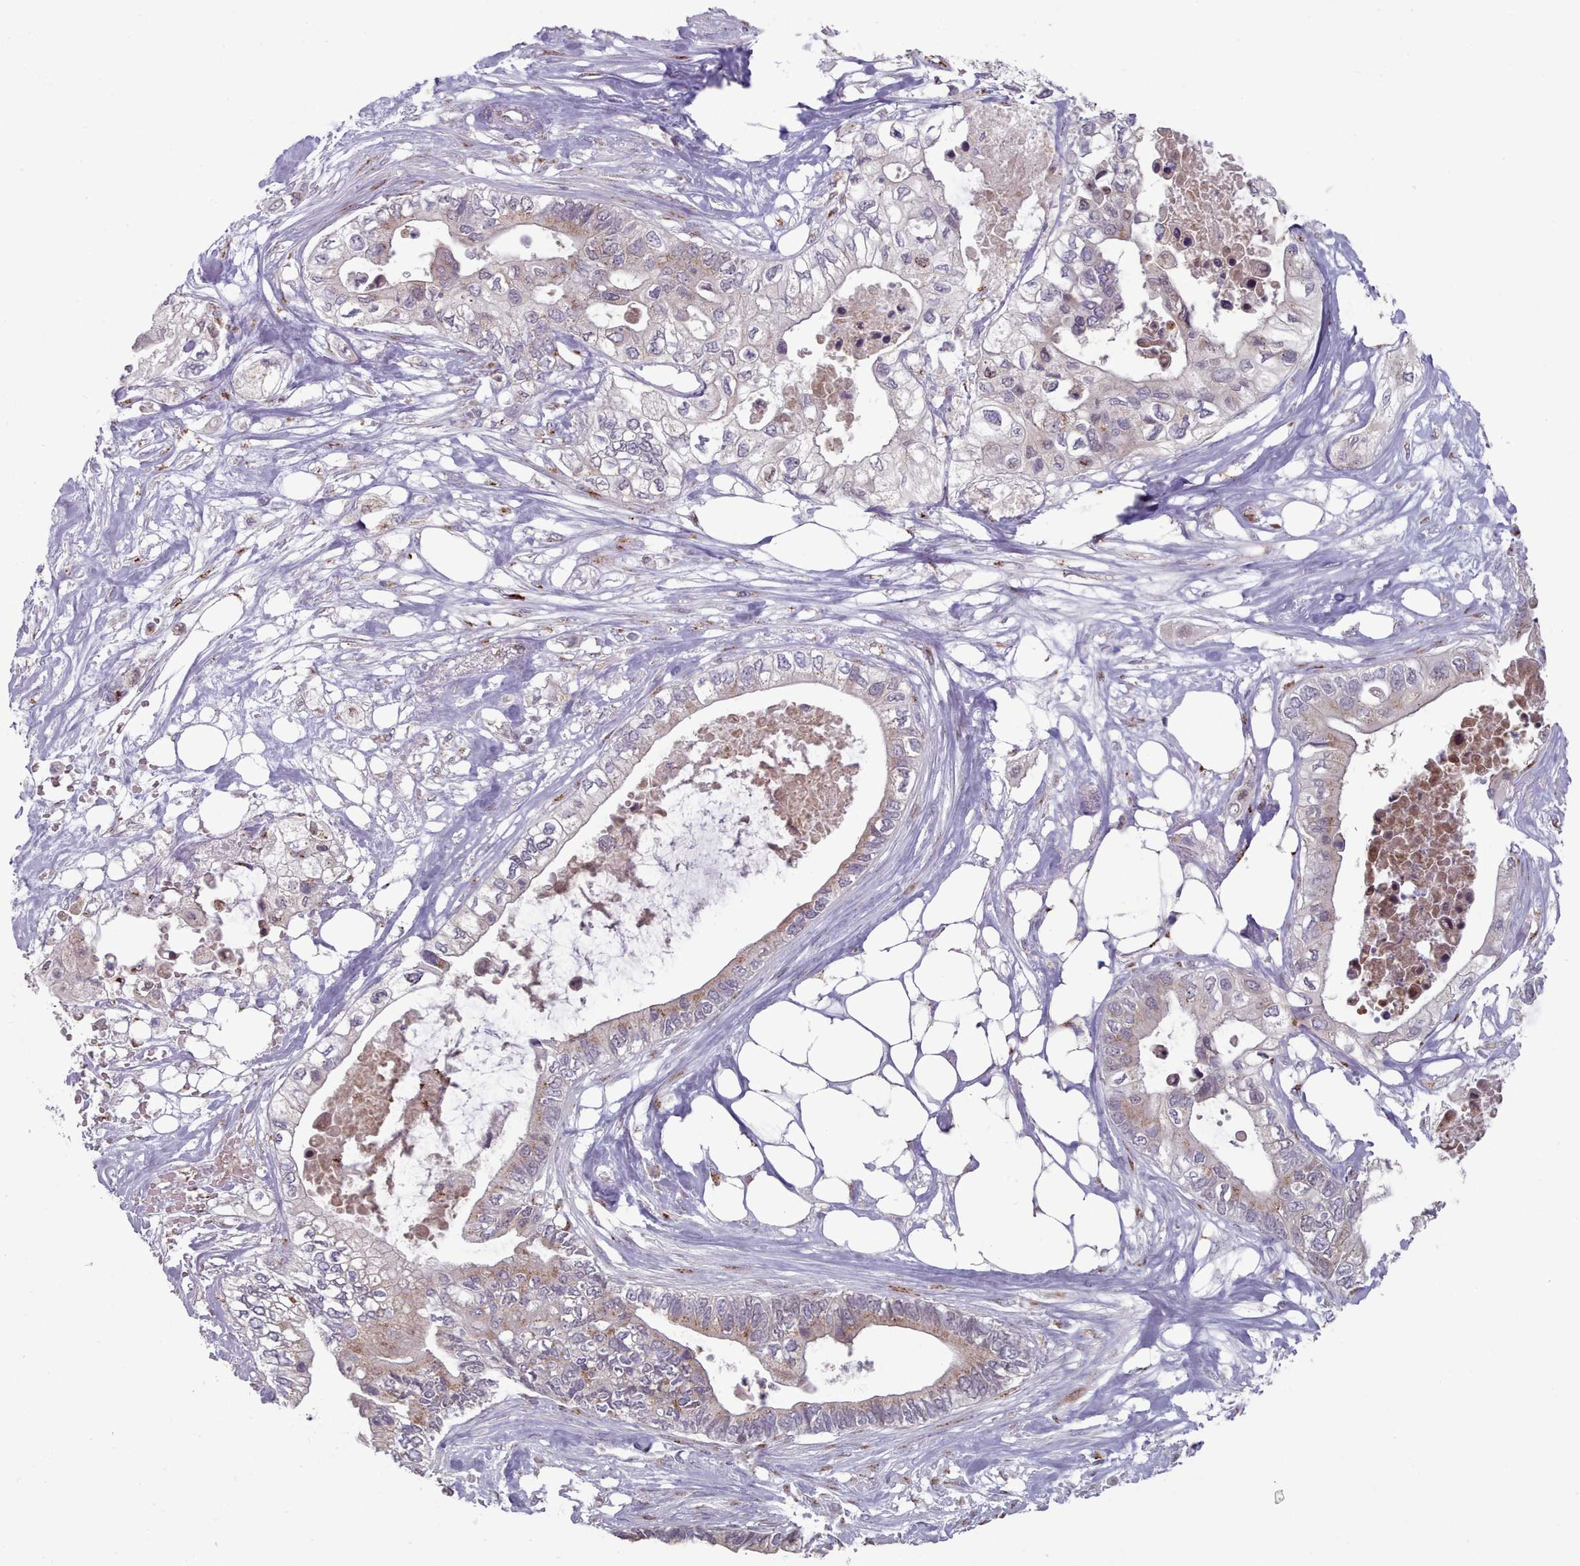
{"staining": {"intensity": "weak", "quantity": "25%-75%", "location": "cytoplasmic/membranous"}, "tissue": "pancreatic cancer", "cell_type": "Tumor cells", "image_type": "cancer", "snomed": [{"axis": "morphology", "description": "Adenocarcinoma, NOS"}, {"axis": "topography", "description": "Pancreas"}], "caption": "A brown stain shows weak cytoplasmic/membranous positivity of a protein in human adenocarcinoma (pancreatic) tumor cells.", "gene": "MAN1B1", "patient": {"sex": "female", "age": 63}}